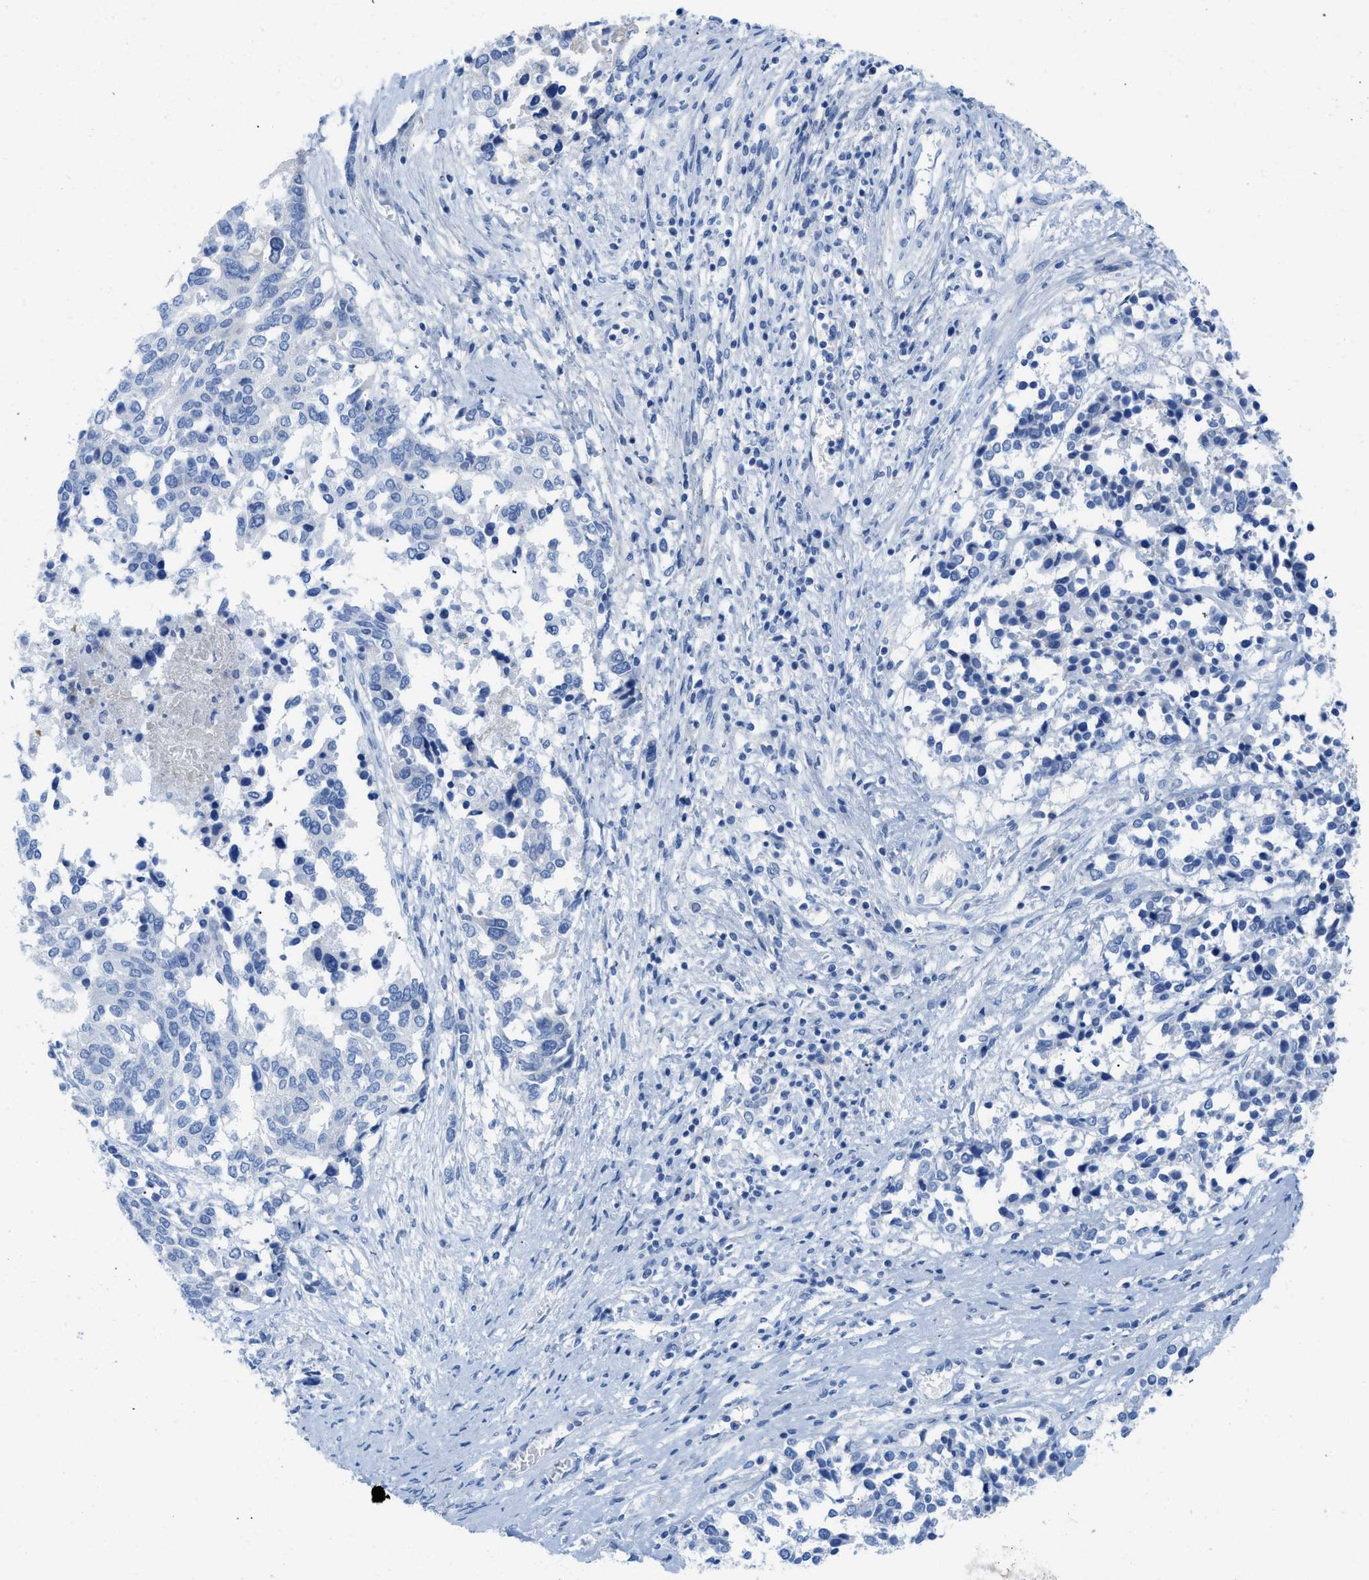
{"staining": {"intensity": "negative", "quantity": "none", "location": "none"}, "tissue": "ovarian cancer", "cell_type": "Tumor cells", "image_type": "cancer", "snomed": [{"axis": "morphology", "description": "Cystadenocarcinoma, serous, NOS"}, {"axis": "topography", "description": "Ovary"}], "caption": "High power microscopy photomicrograph of an IHC micrograph of serous cystadenocarcinoma (ovarian), revealing no significant staining in tumor cells.", "gene": "COL3A1", "patient": {"sex": "female", "age": 44}}